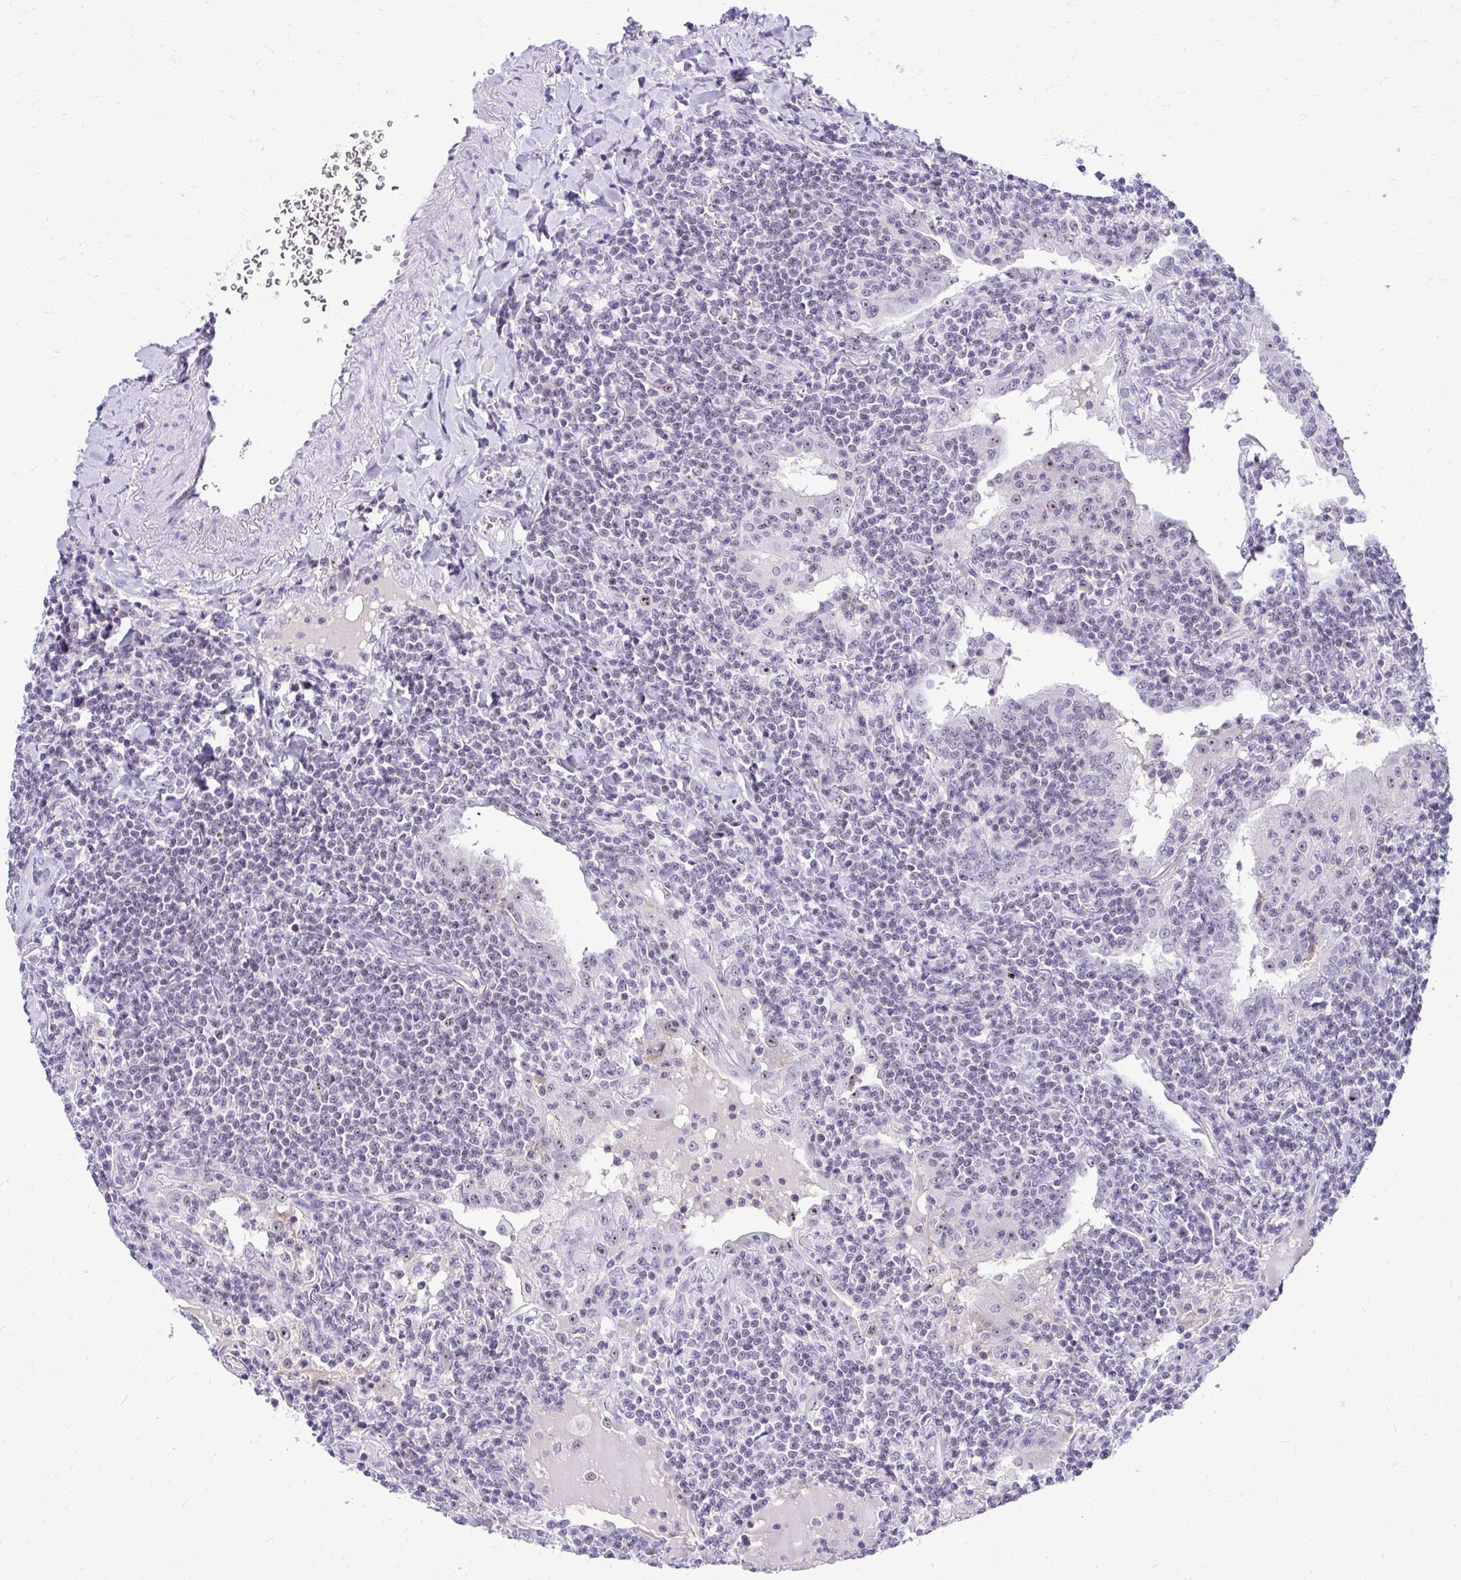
{"staining": {"intensity": "negative", "quantity": "none", "location": "none"}, "tissue": "lymphoma", "cell_type": "Tumor cells", "image_type": "cancer", "snomed": [{"axis": "morphology", "description": "Malignant lymphoma, non-Hodgkin's type, Low grade"}, {"axis": "topography", "description": "Lung"}], "caption": "A histopathology image of human malignant lymphoma, non-Hodgkin's type (low-grade) is negative for staining in tumor cells. Brightfield microscopy of immunohistochemistry stained with DAB (brown) and hematoxylin (blue), captured at high magnification.", "gene": "NIFK", "patient": {"sex": "female", "age": 71}}